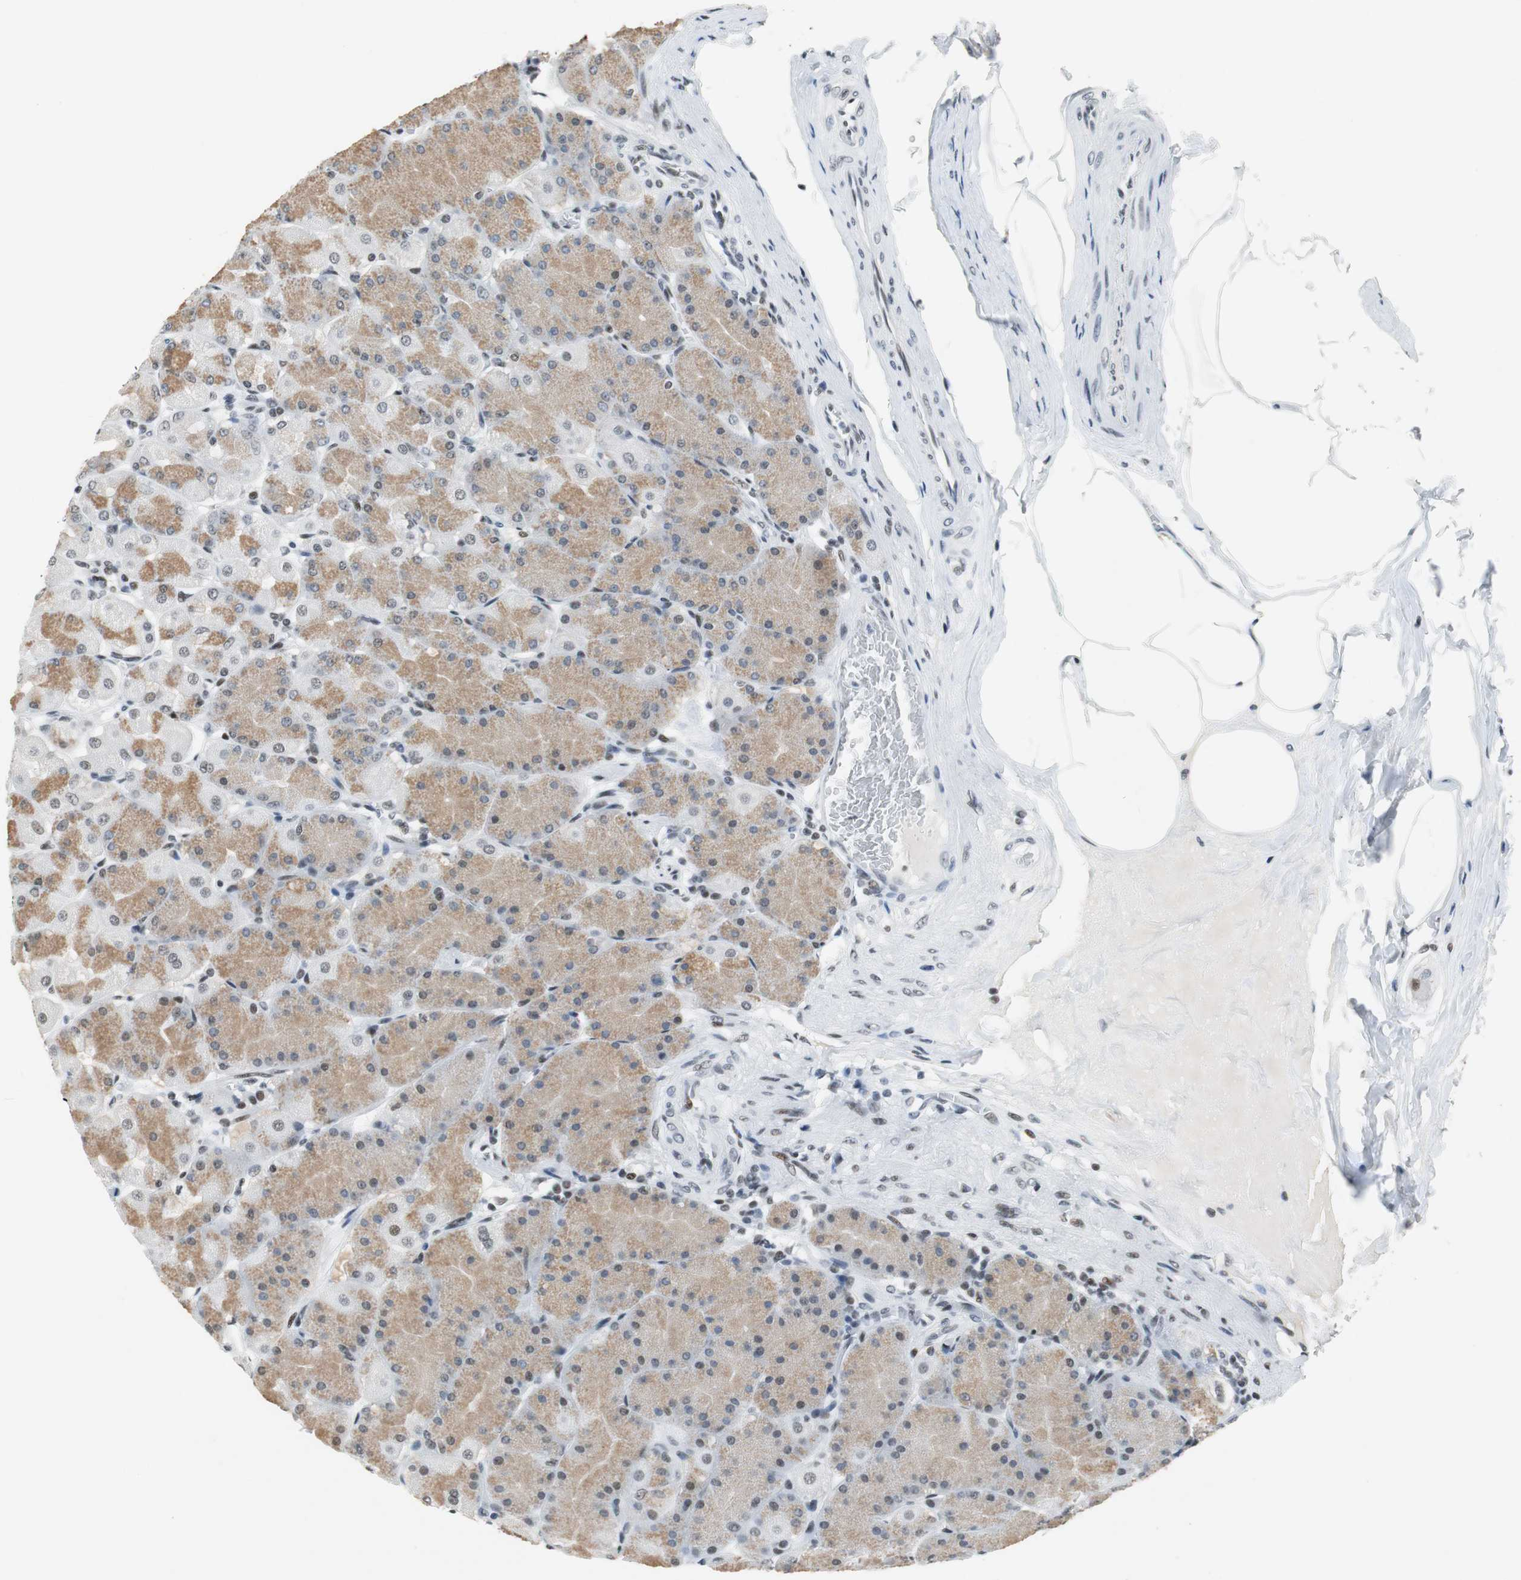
{"staining": {"intensity": "moderate", "quantity": "25%-75%", "location": "cytoplasmic/membranous,nuclear"}, "tissue": "stomach", "cell_type": "Glandular cells", "image_type": "normal", "snomed": [{"axis": "morphology", "description": "Normal tissue, NOS"}, {"axis": "topography", "description": "Stomach, upper"}], "caption": "A medium amount of moderate cytoplasmic/membranous,nuclear staining is seen in approximately 25%-75% of glandular cells in unremarkable stomach.", "gene": "HDAC3", "patient": {"sex": "female", "age": 56}}